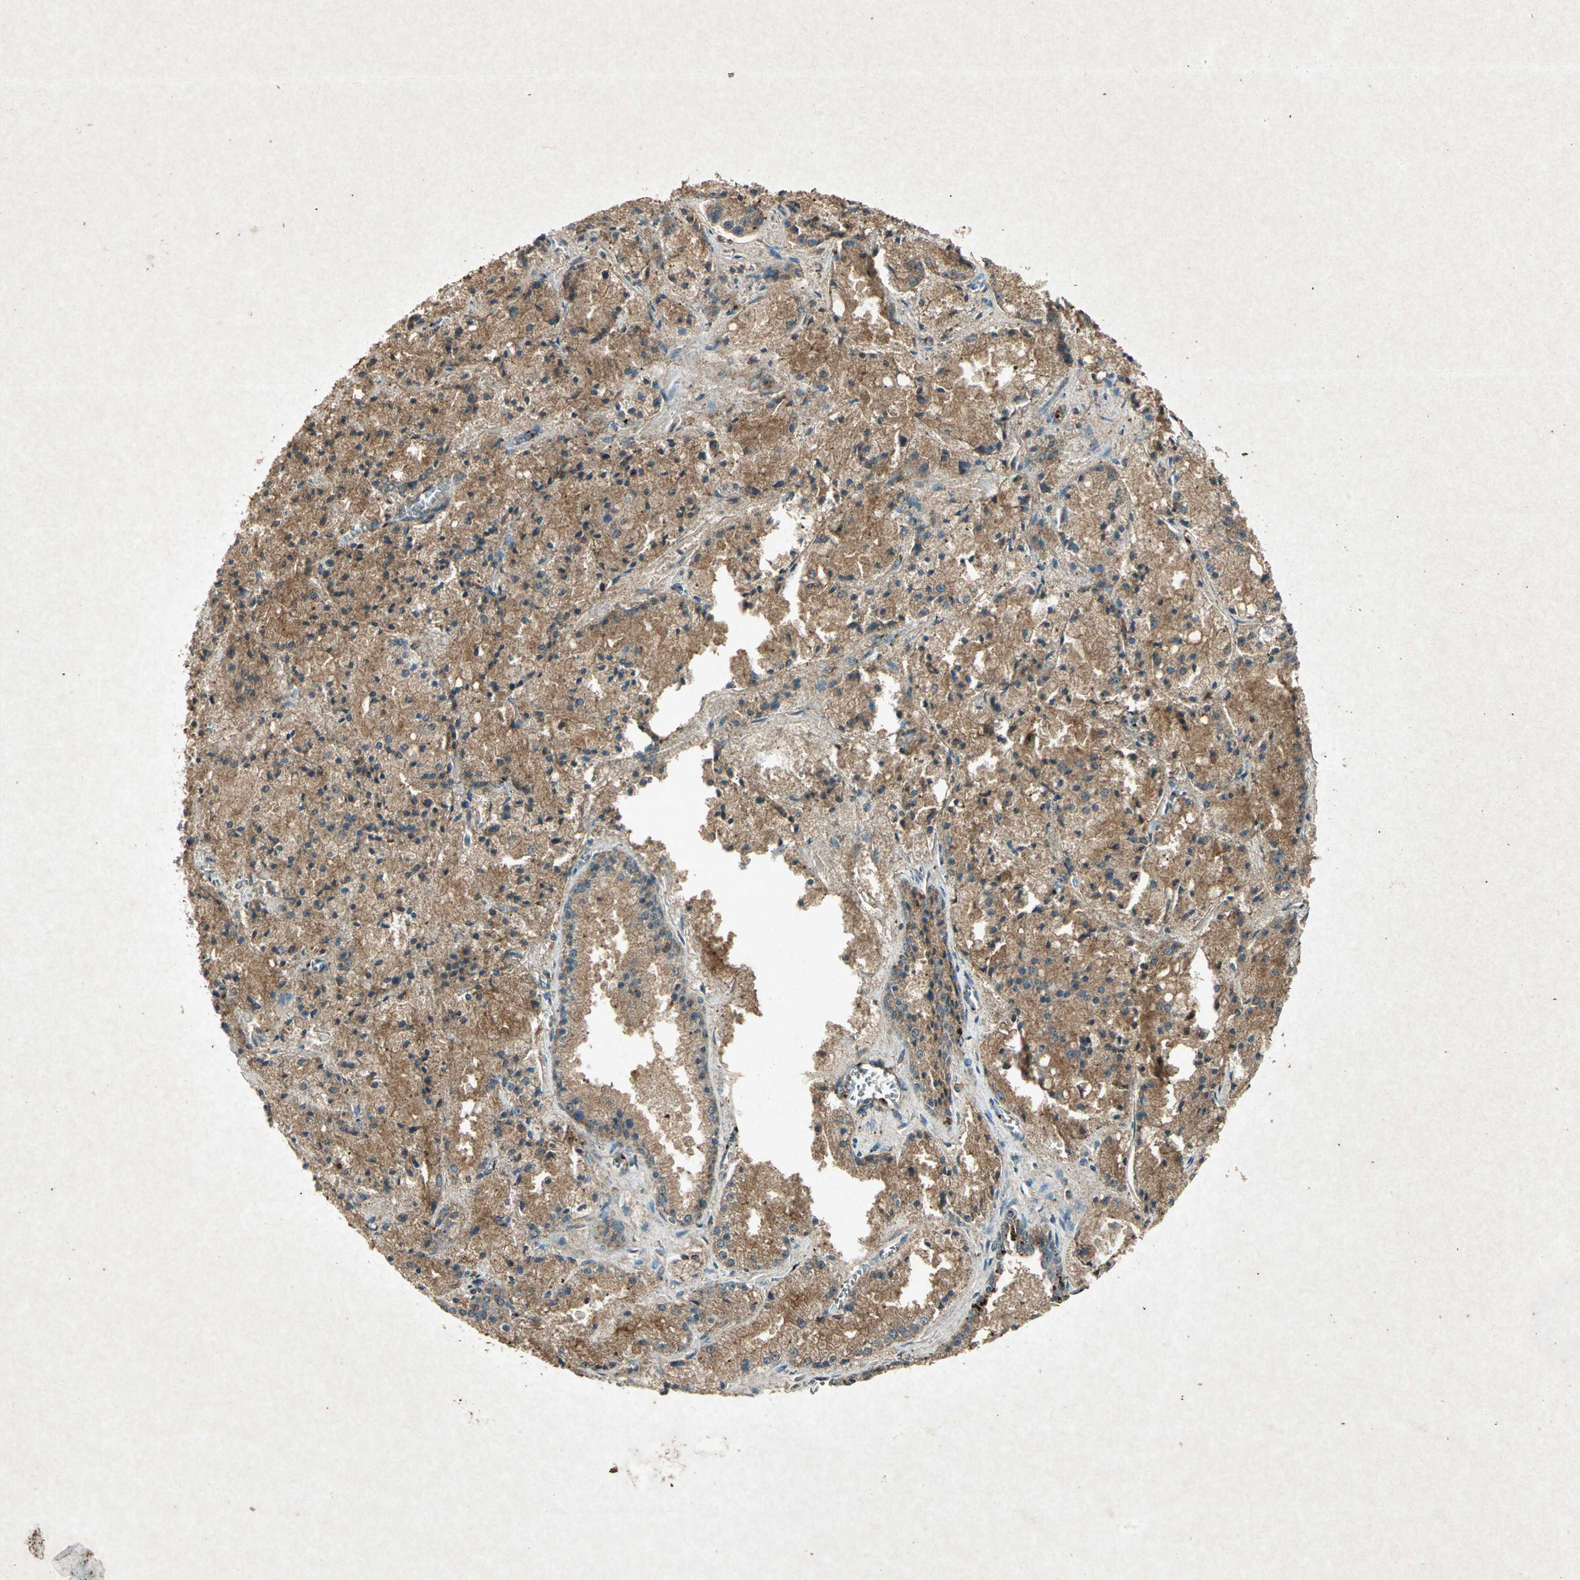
{"staining": {"intensity": "moderate", "quantity": ">75%", "location": "cytoplasmic/membranous"}, "tissue": "prostate cancer", "cell_type": "Tumor cells", "image_type": "cancer", "snomed": [{"axis": "morphology", "description": "Adenocarcinoma, Low grade"}, {"axis": "topography", "description": "Prostate"}], "caption": "Immunohistochemical staining of human prostate low-grade adenocarcinoma shows medium levels of moderate cytoplasmic/membranous protein staining in approximately >75% of tumor cells. The protein of interest is stained brown, and the nuclei are stained in blue (DAB IHC with brightfield microscopy, high magnification).", "gene": "PSEN1", "patient": {"sex": "male", "age": 64}}